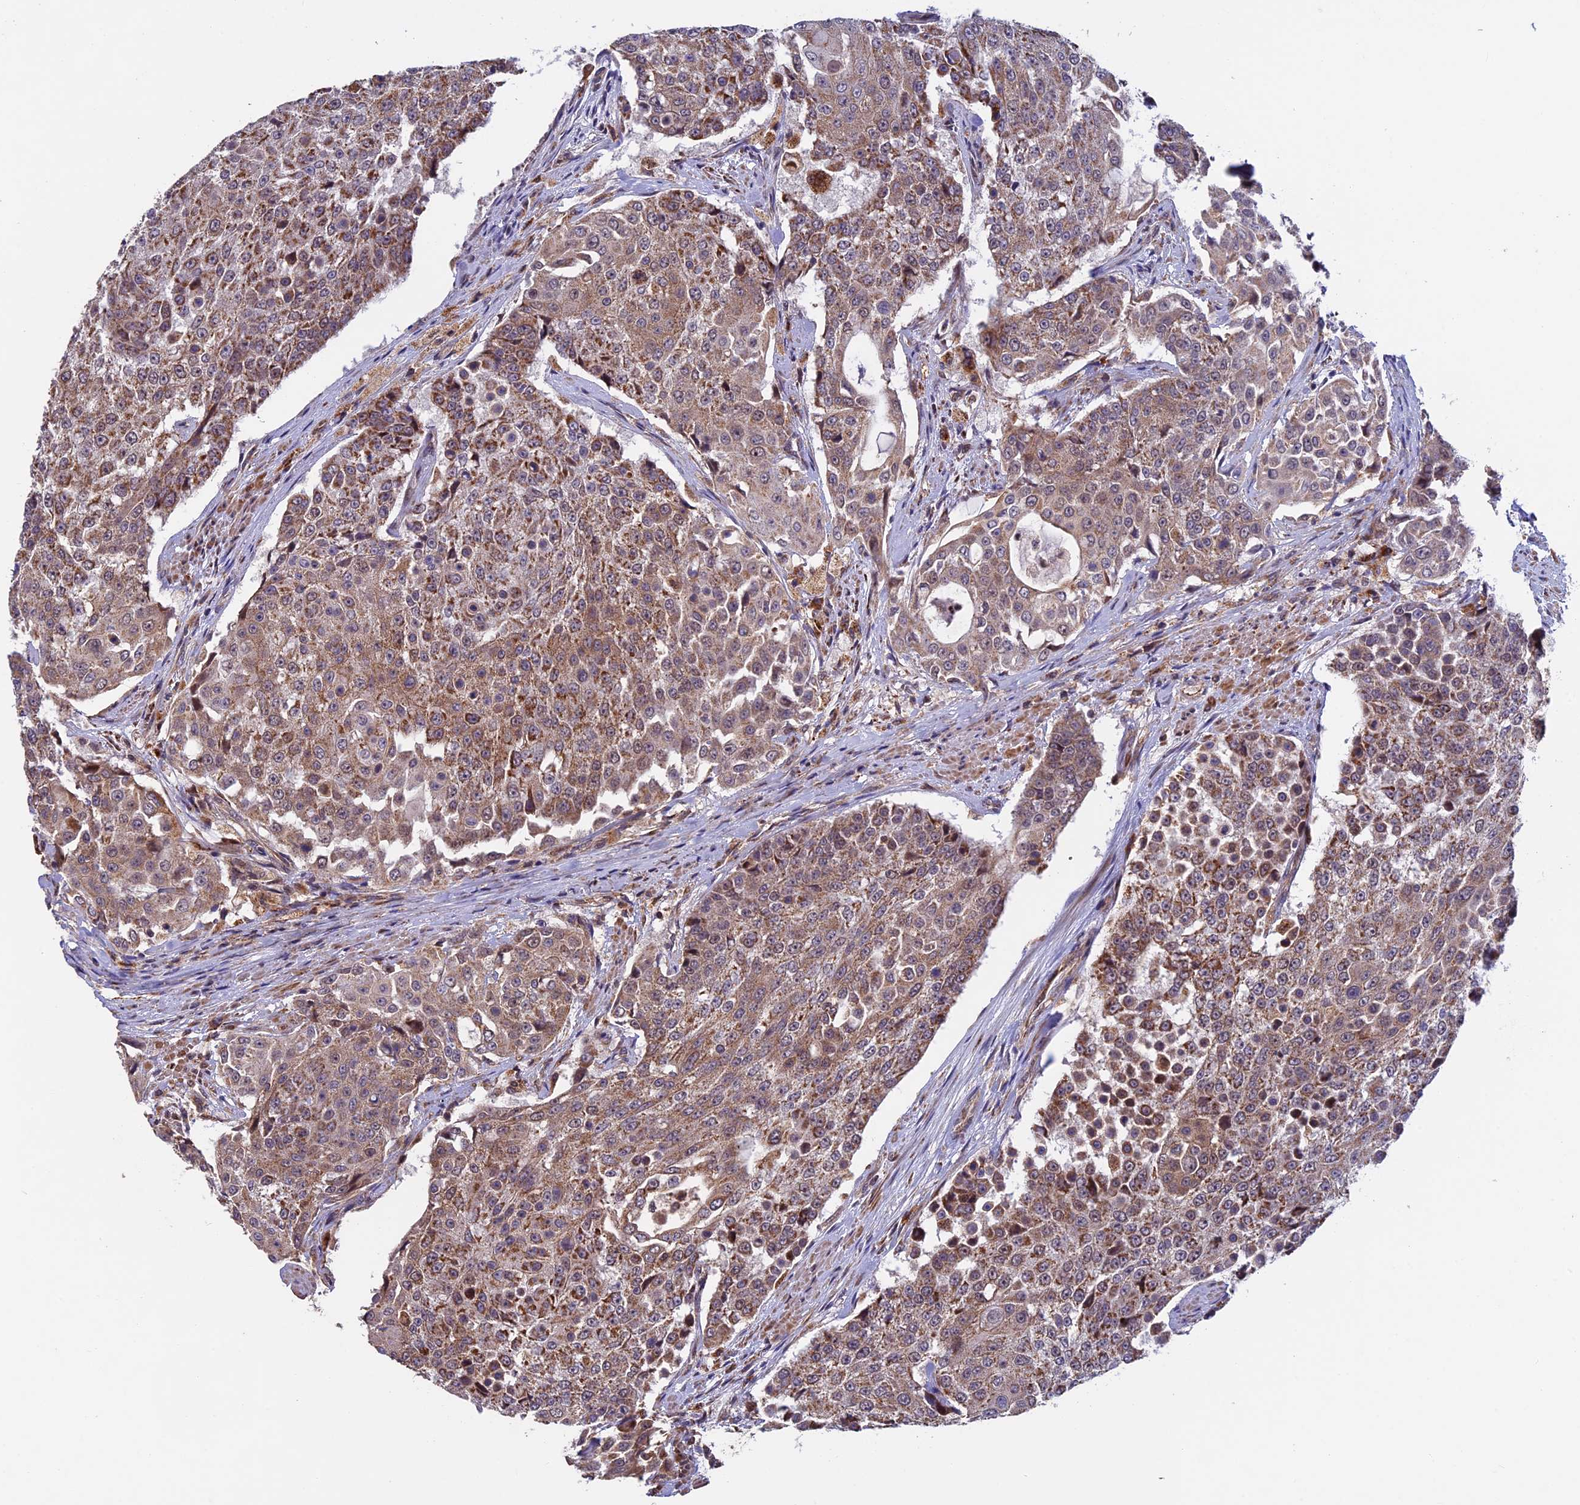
{"staining": {"intensity": "moderate", "quantity": ">75%", "location": "cytoplasmic/membranous"}, "tissue": "urothelial cancer", "cell_type": "Tumor cells", "image_type": "cancer", "snomed": [{"axis": "morphology", "description": "Urothelial carcinoma, High grade"}, {"axis": "topography", "description": "Urinary bladder"}], "caption": "Immunohistochemistry (DAB (3,3'-diaminobenzidine)) staining of urothelial cancer reveals moderate cytoplasmic/membranous protein staining in about >75% of tumor cells.", "gene": "RNF17", "patient": {"sex": "female", "age": 63}}